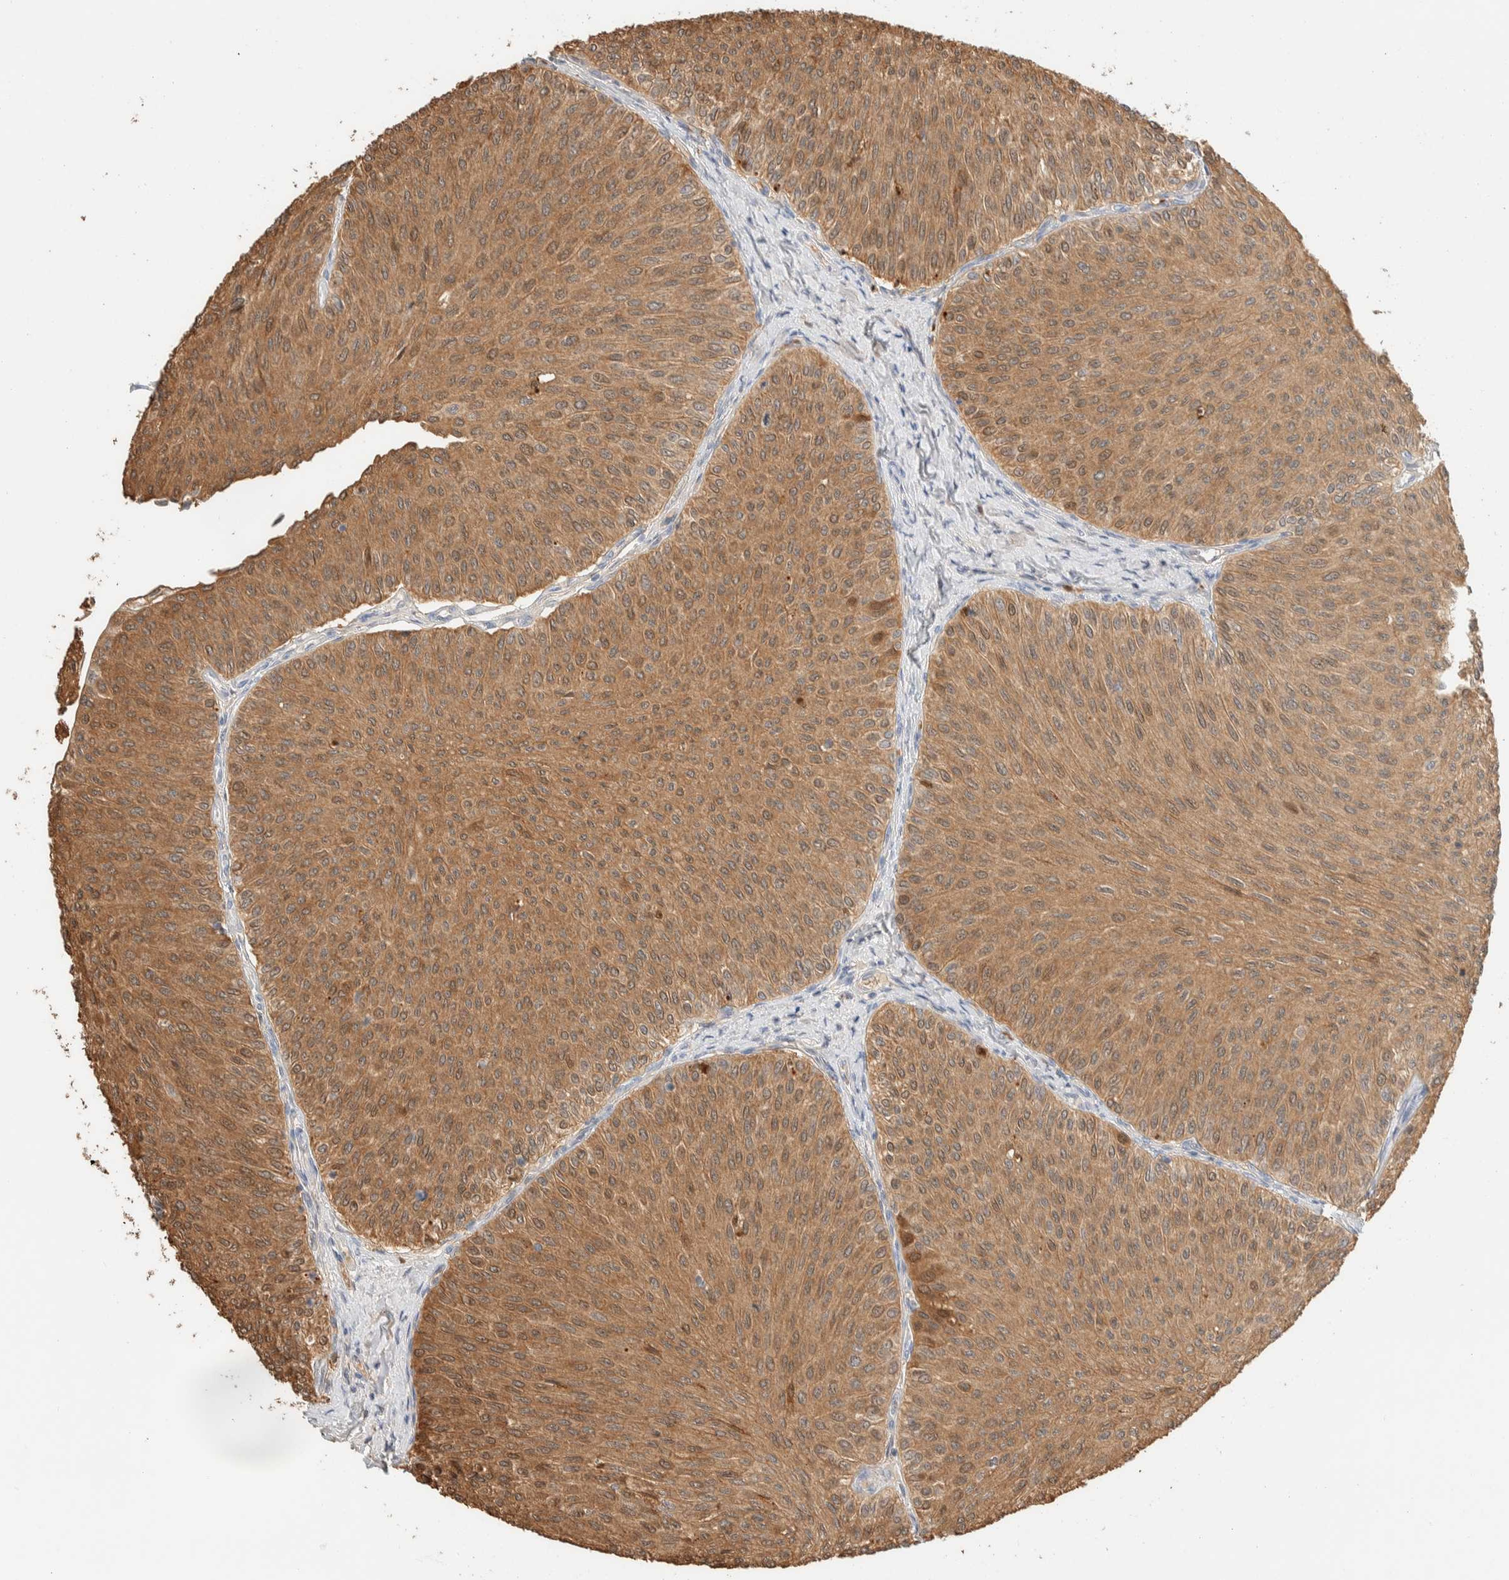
{"staining": {"intensity": "moderate", "quantity": ">75%", "location": "cytoplasmic/membranous,nuclear"}, "tissue": "urothelial cancer", "cell_type": "Tumor cells", "image_type": "cancer", "snomed": [{"axis": "morphology", "description": "Urothelial carcinoma, Low grade"}, {"axis": "topography", "description": "Urinary bladder"}], "caption": "An immunohistochemistry image of tumor tissue is shown. Protein staining in brown shows moderate cytoplasmic/membranous and nuclear positivity in urothelial cancer within tumor cells. (brown staining indicates protein expression, while blue staining denotes nuclei).", "gene": "SETD4", "patient": {"sex": "male", "age": 78}}